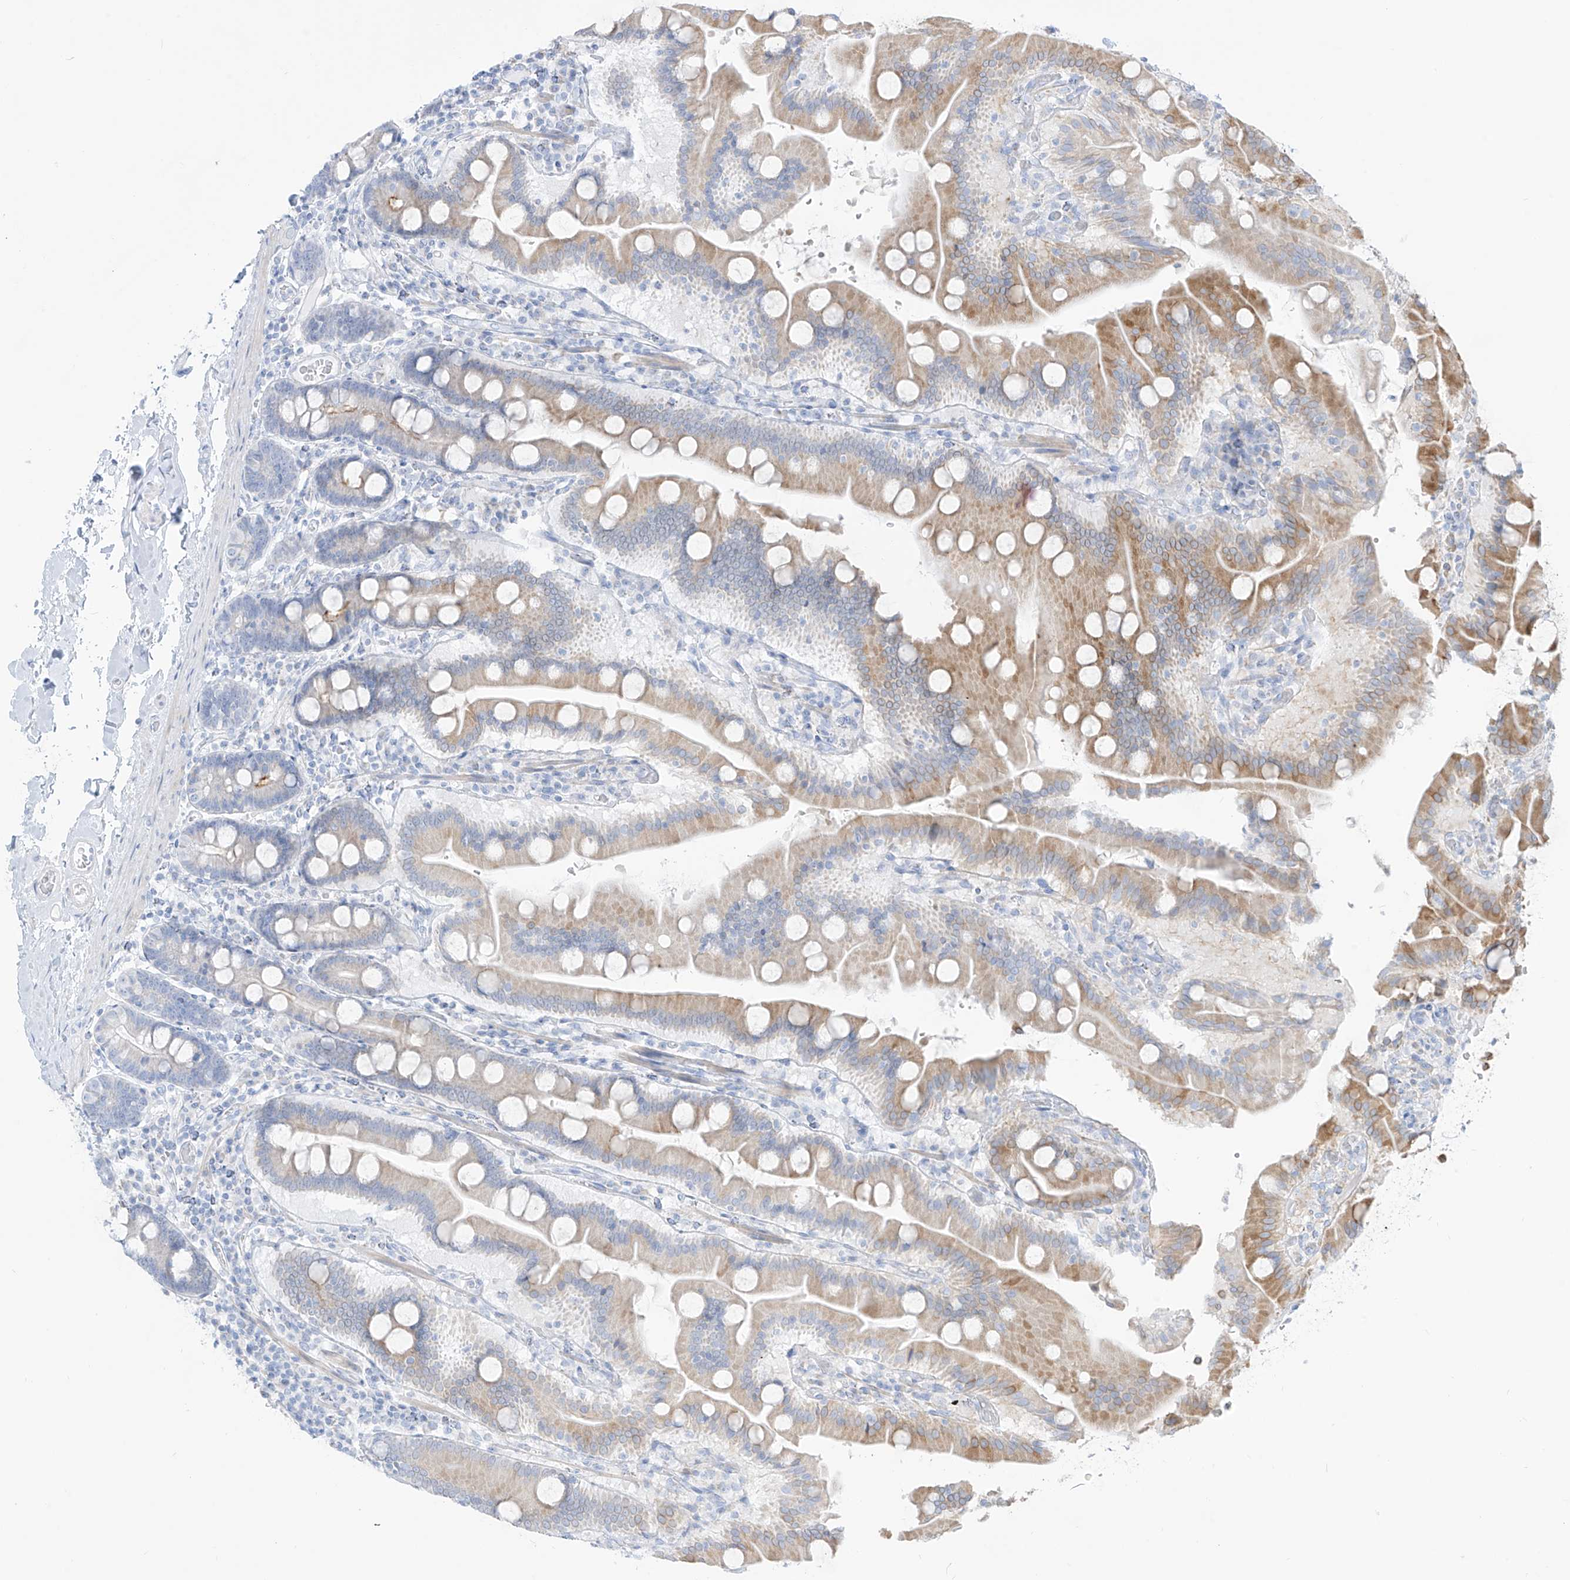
{"staining": {"intensity": "moderate", "quantity": "25%-75%", "location": "cytoplasmic/membranous"}, "tissue": "duodenum", "cell_type": "Glandular cells", "image_type": "normal", "snomed": [{"axis": "morphology", "description": "Normal tissue, NOS"}, {"axis": "topography", "description": "Duodenum"}], "caption": "Protein analysis of benign duodenum demonstrates moderate cytoplasmic/membranous positivity in approximately 25%-75% of glandular cells. (DAB = brown stain, brightfield microscopy at high magnification).", "gene": "SLC26A3", "patient": {"sex": "male", "age": 55}}